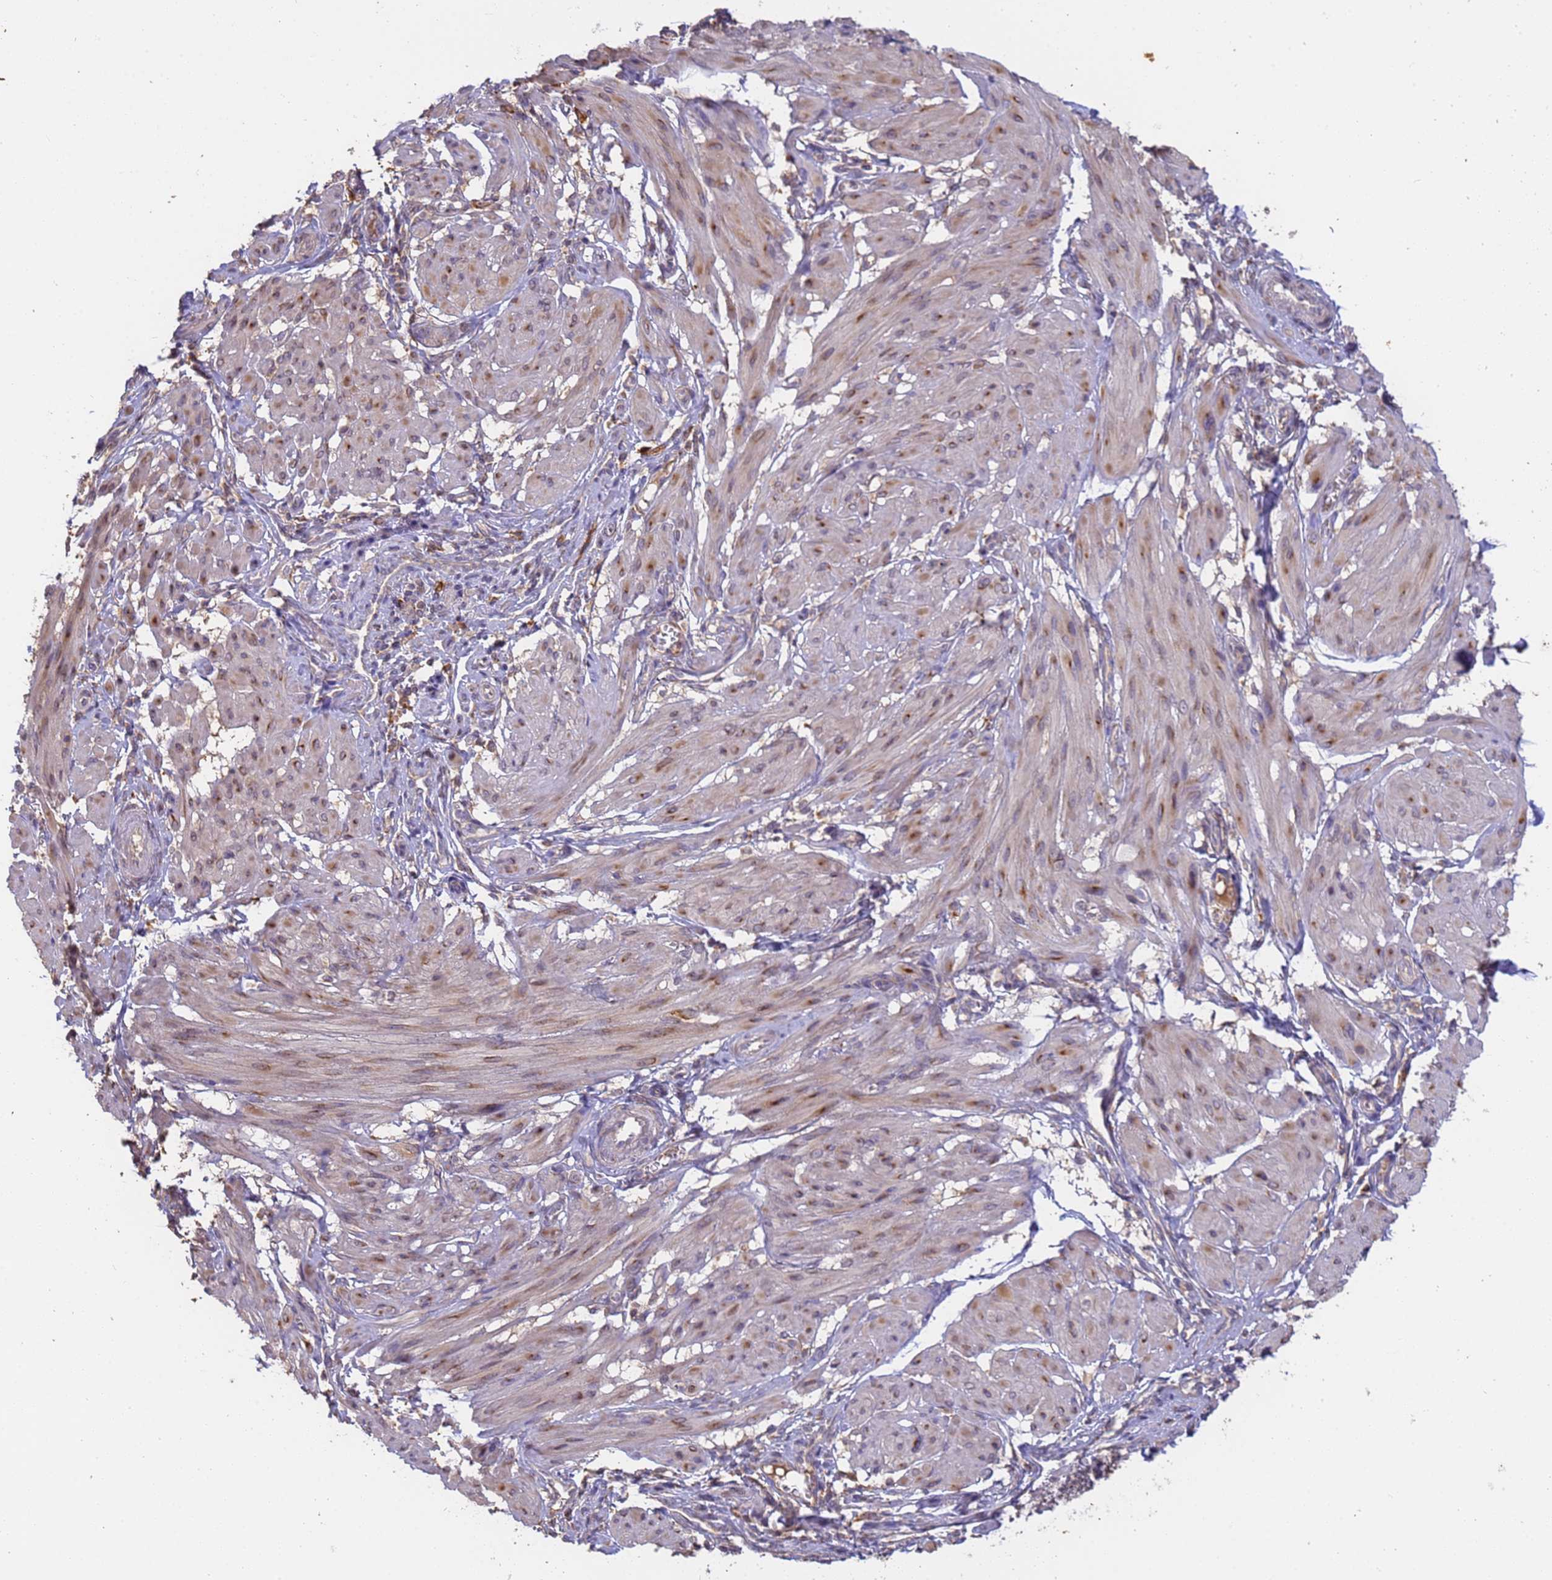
{"staining": {"intensity": "moderate", "quantity": "<25%", "location": "cytoplasmic/membranous,nuclear"}, "tissue": "smooth muscle", "cell_type": "Smooth muscle cells", "image_type": "normal", "snomed": [{"axis": "morphology", "description": "Normal tissue, NOS"}, {"axis": "topography", "description": "Smooth muscle"}], "caption": "The image demonstrates staining of benign smooth muscle, revealing moderate cytoplasmic/membranous,nuclear protein expression (brown color) within smooth muscle cells.", "gene": "M6PR", "patient": {"sex": "female", "age": 39}}